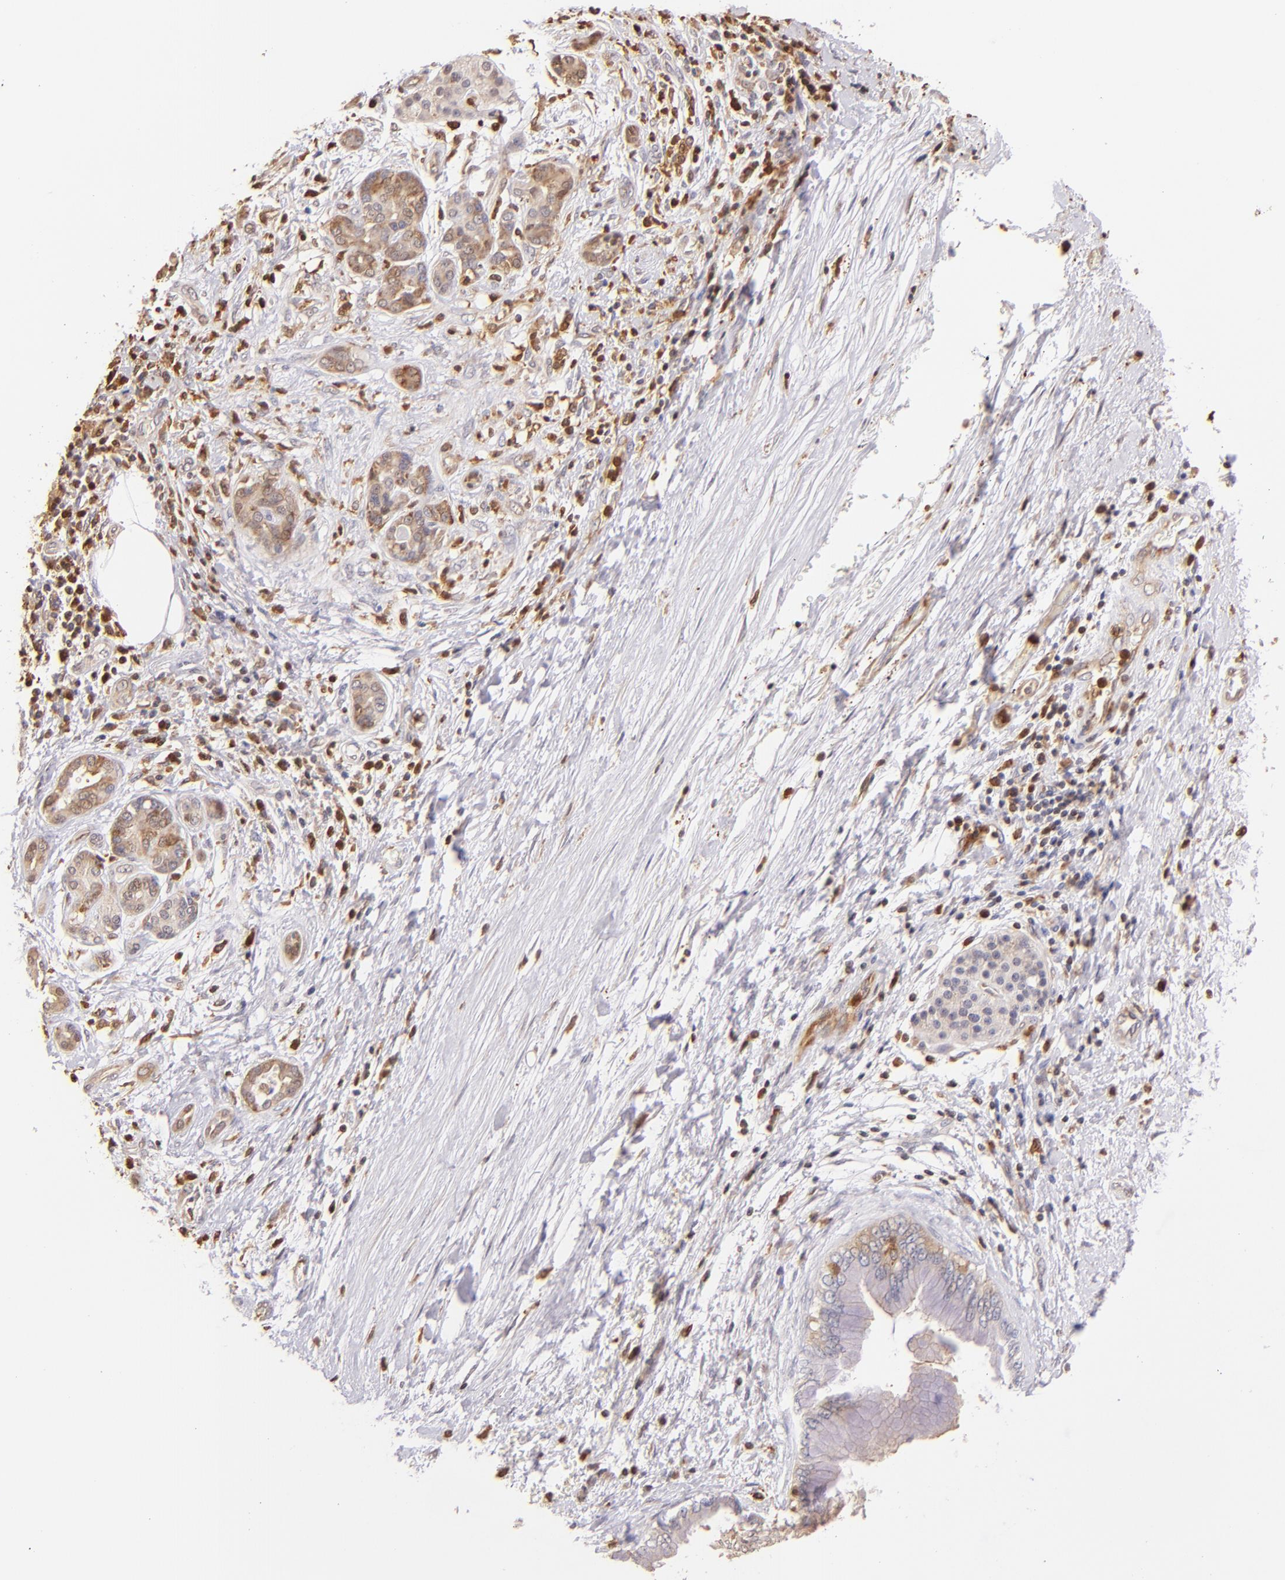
{"staining": {"intensity": "weak", "quantity": "25%-75%", "location": "cytoplasmic/membranous"}, "tissue": "pancreatic cancer", "cell_type": "Tumor cells", "image_type": "cancer", "snomed": [{"axis": "morphology", "description": "Adenocarcinoma, NOS"}, {"axis": "topography", "description": "Pancreas"}], "caption": "Pancreatic cancer was stained to show a protein in brown. There is low levels of weak cytoplasmic/membranous positivity in about 25%-75% of tumor cells.", "gene": "BTK", "patient": {"sex": "female", "age": 70}}